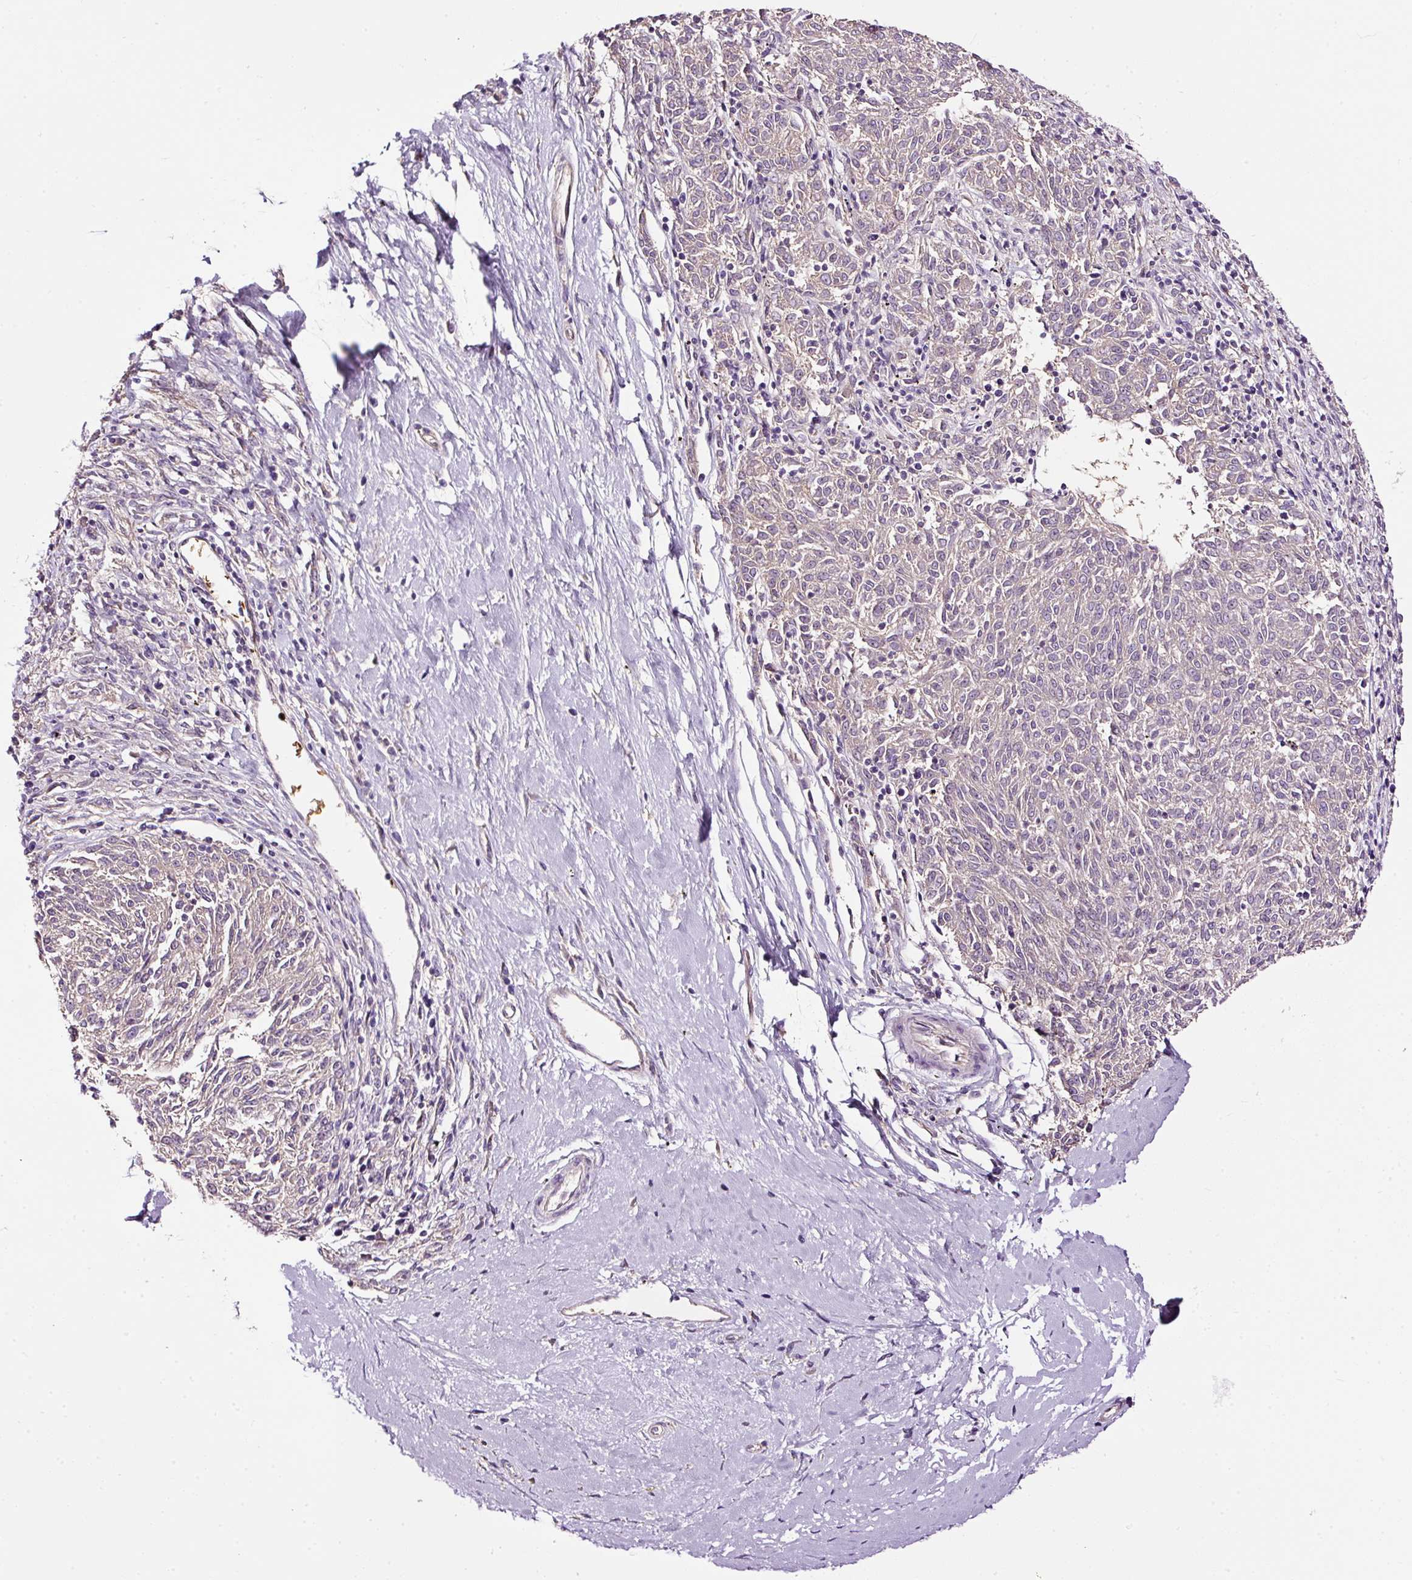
{"staining": {"intensity": "negative", "quantity": "none", "location": "none"}, "tissue": "melanoma", "cell_type": "Tumor cells", "image_type": "cancer", "snomed": [{"axis": "morphology", "description": "Malignant melanoma, NOS"}, {"axis": "topography", "description": "Skin"}], "caption": "Tumor cells are negative for brown protein staining in melanoma.", "gene": "USHBP1", "patient": {"sex": "female", "age": 72}}